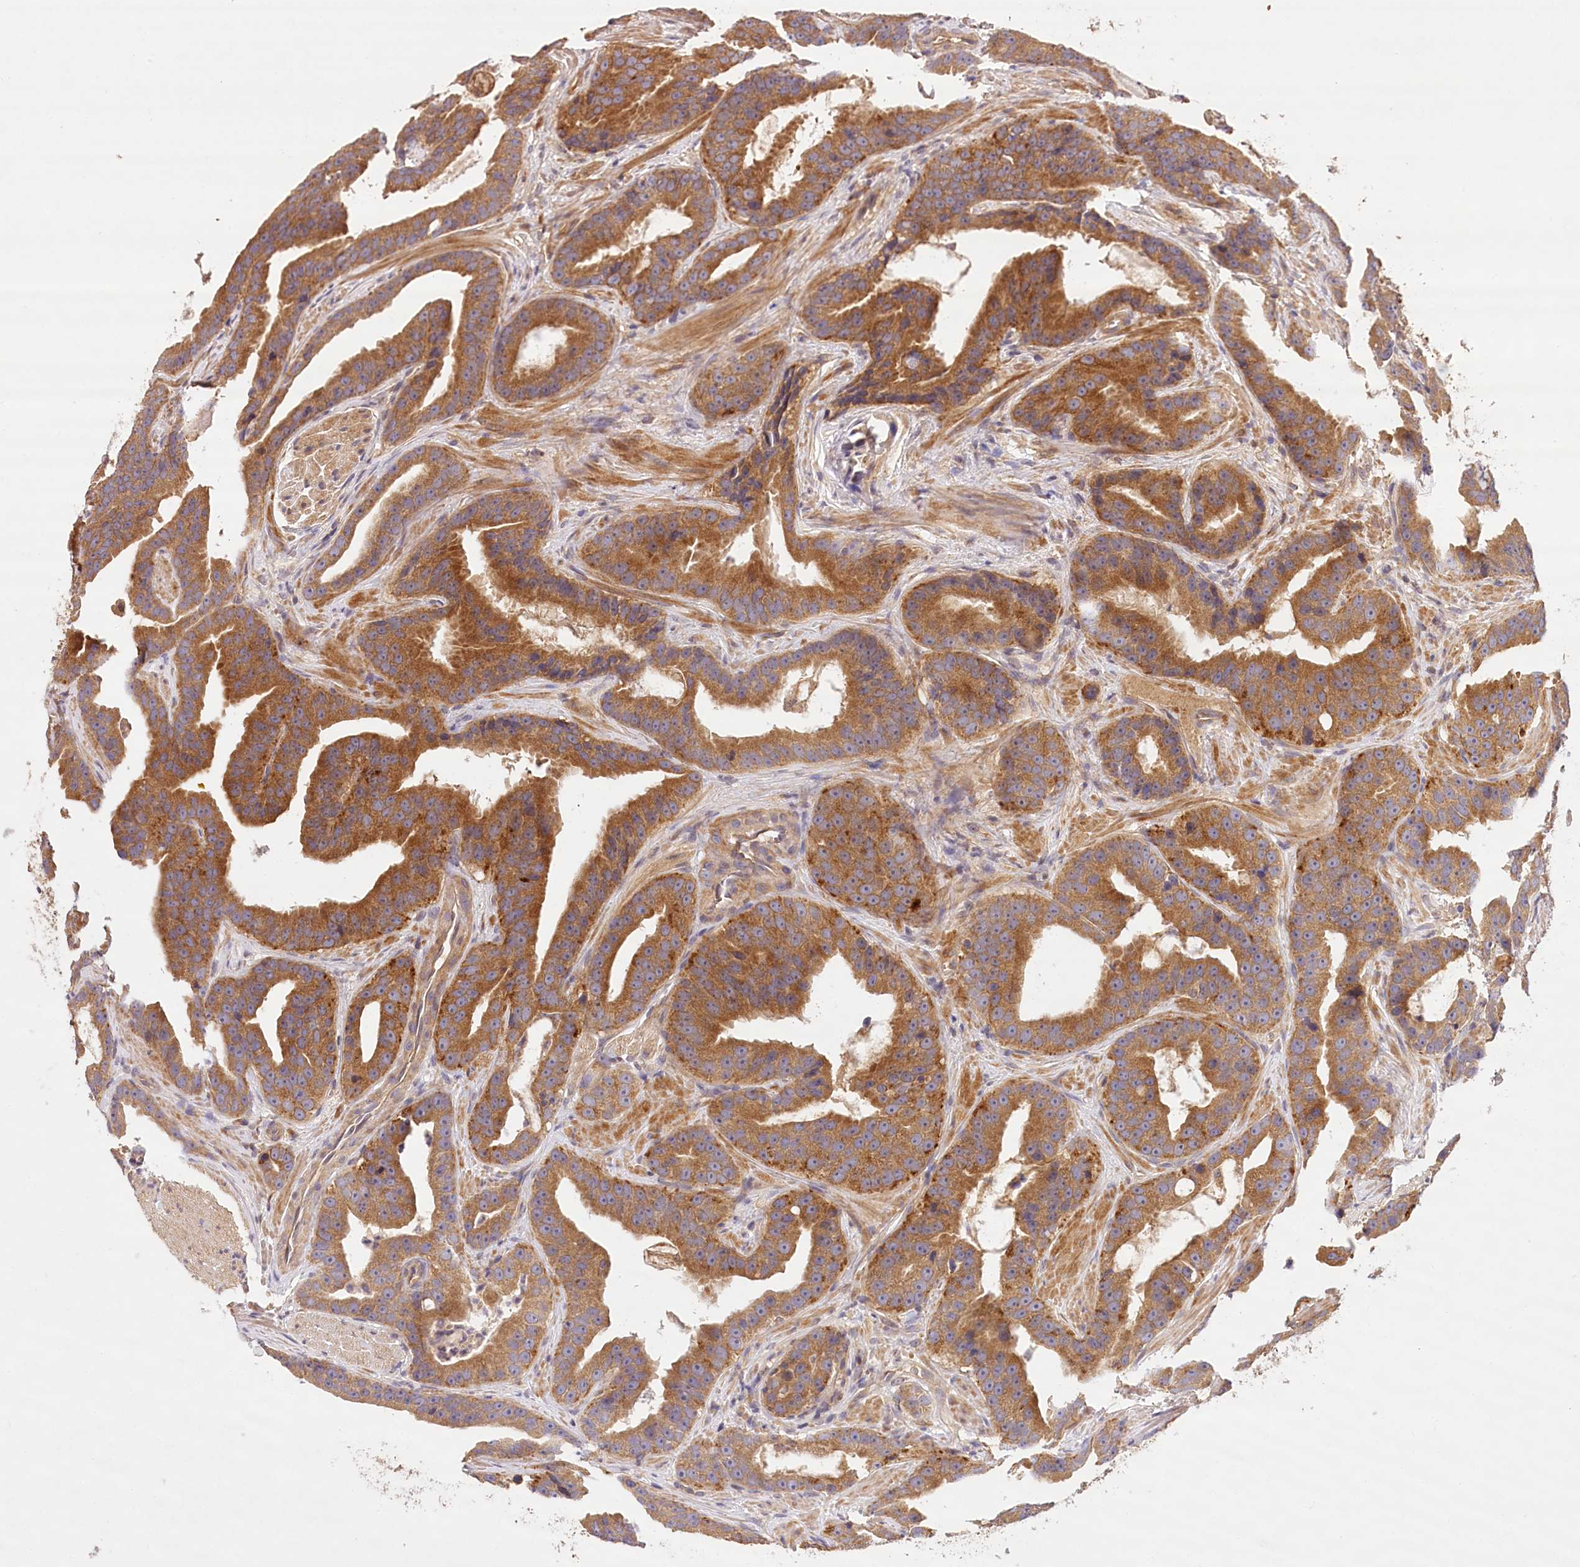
{"staining": {"intensity": "strong", "quantity": ">75%", "location": "cytoplasmic/membranous"}, "tissue": "prostate cancer", "cell_type": "Tumor cells", "image_type": "cancer", "snomed": [{"axis": "morphology", "description": "Adenocarcinoma, Low grade"}, {"axis": "topography", "description": "Prostate"}], "caption": "Prostate low-grade adenocarcinoma stained with a brown dye exhibits strong cytoplasmic/membranous positive positivity in about >75% of tumor cells.", "gene": "LSS", "patient": {"sex": "male", "age": 59}}